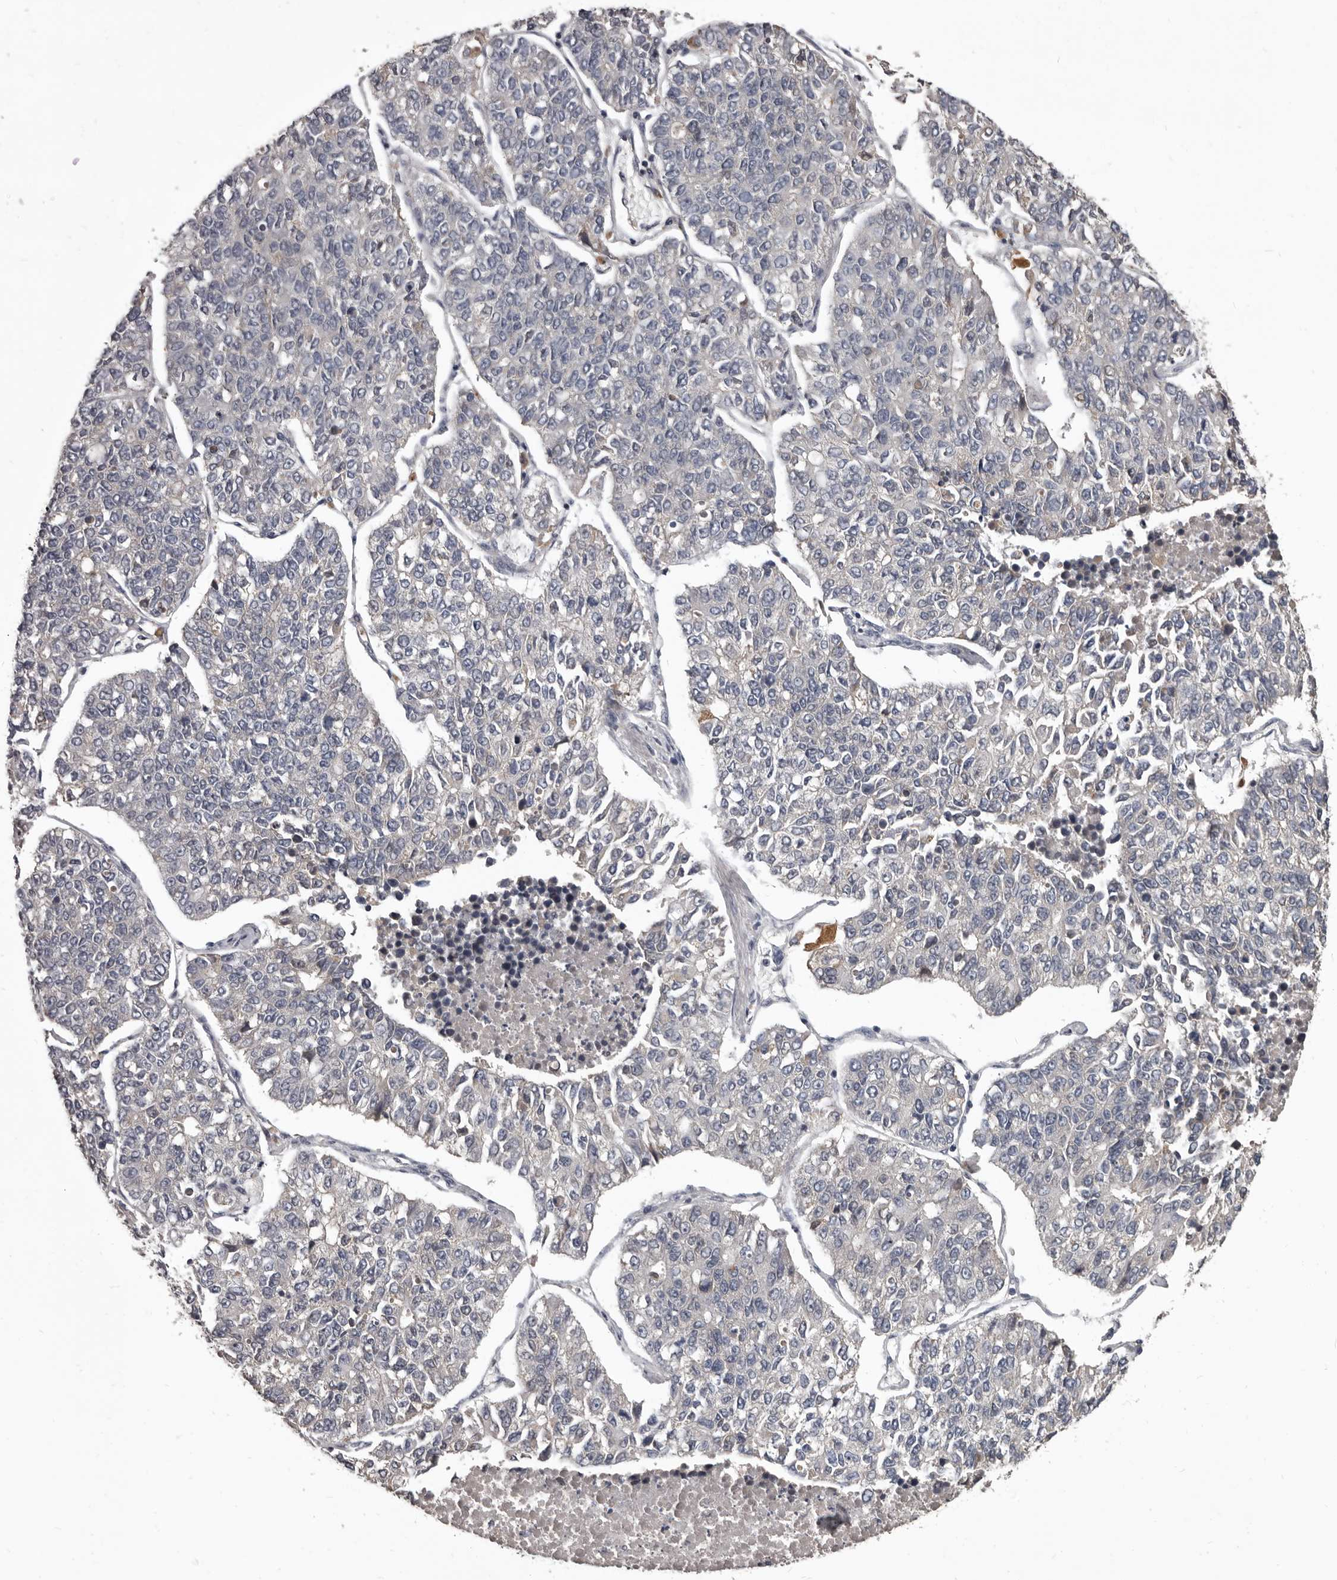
{"staining": {"intensity": "negative", "quantity": "none", "location": "none"}, "tissue": "lung cancer", "cell_type": "Tumor cells", "image_type": "cancer", "snomed": [{"axis": "morphology", "description": "Adenocarcinoma, NOS"}, {"axis": "topography", "description": "Lung"}], "caption": "The immunohistochemistry histopathology image has no significant positivity in tumor cells of lung cancer tissue. (Stains: DAB (3,3'-diaminobenzidine) immunohistochemistry with hematoxylin counter stain, Microscopy: brightfield microscopy at high magnification).", "gene": "ALDH5A1", "patient": {"sex": "male", "age": 49}}